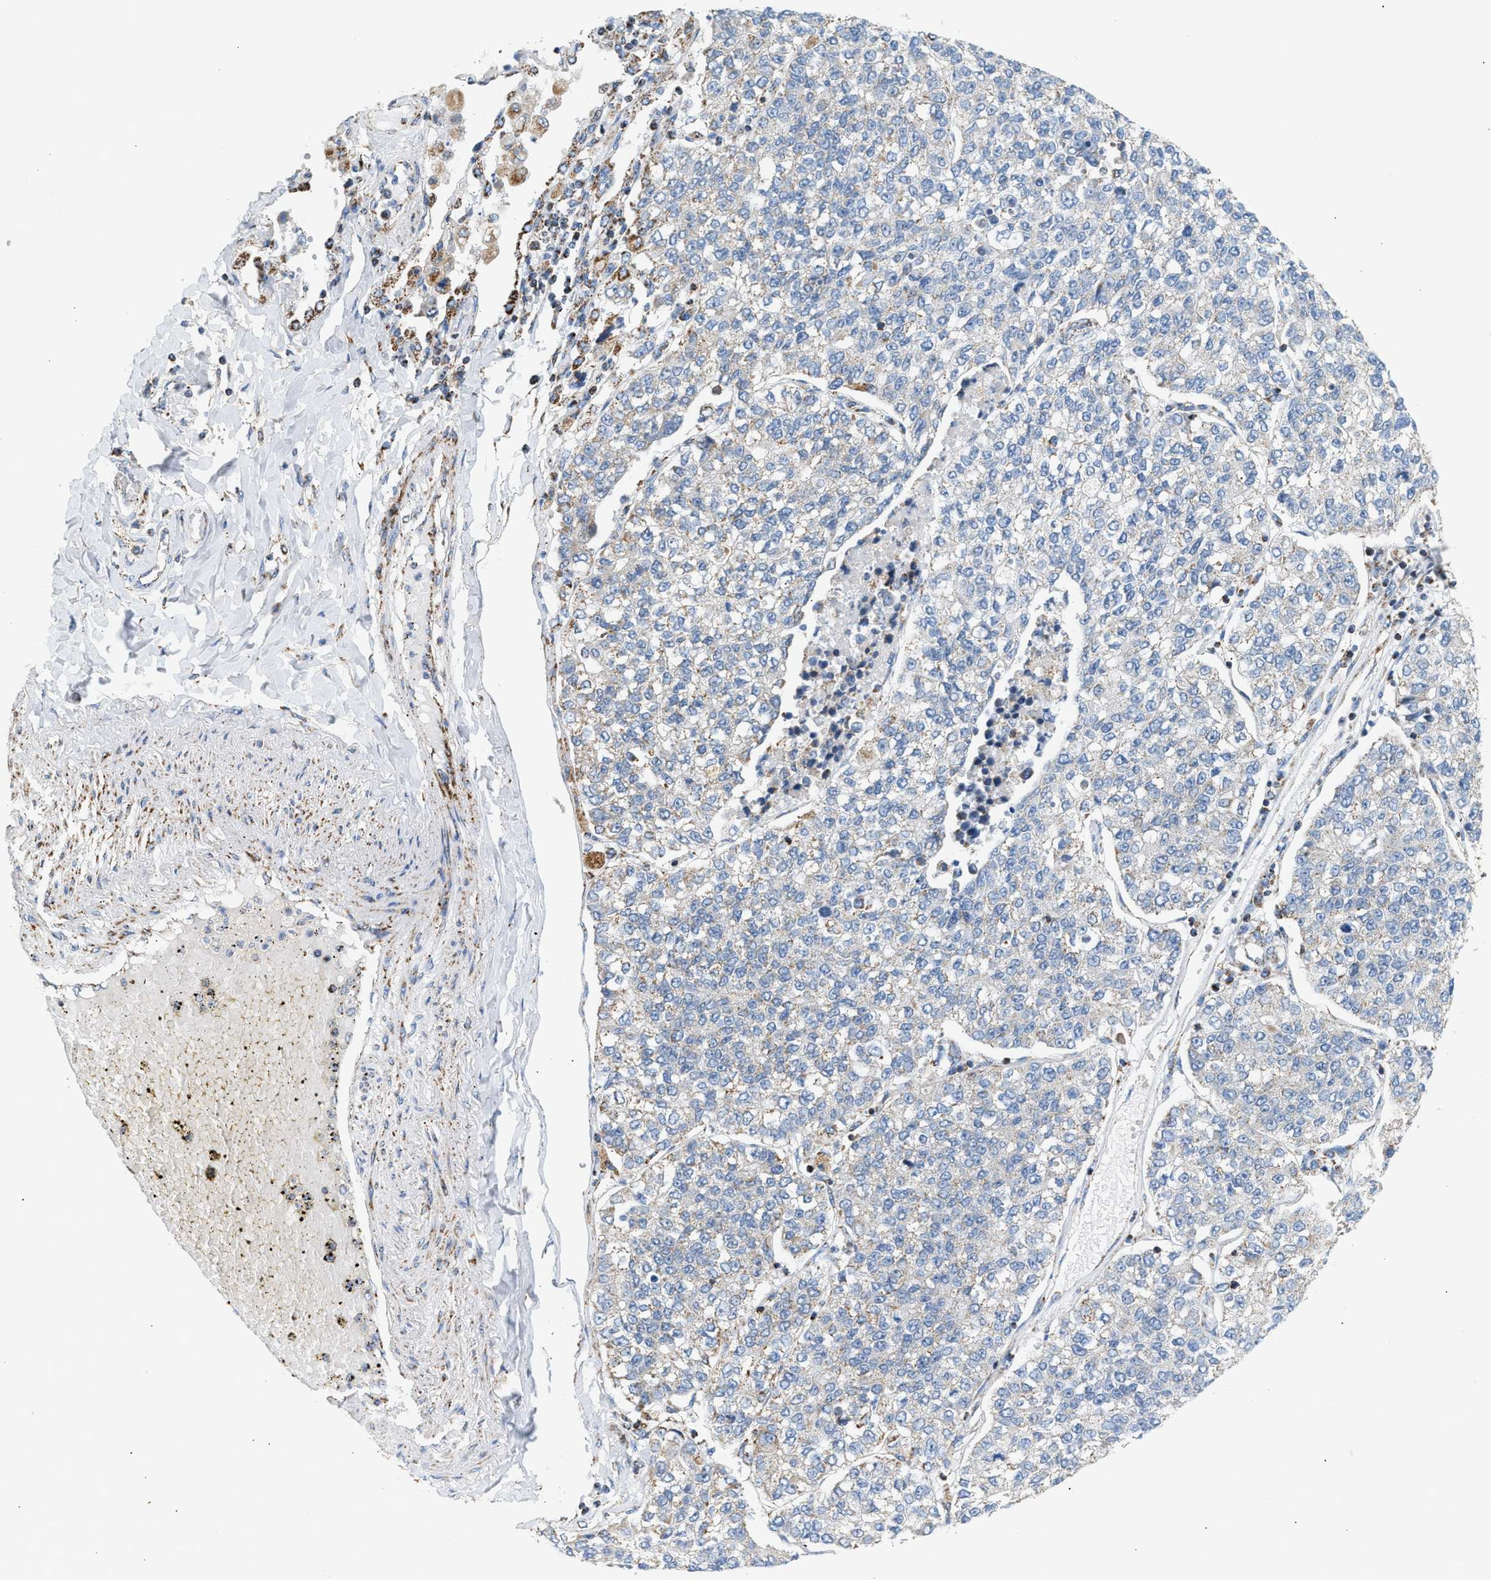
{"staining": {"intensity": "negative", "quantity": "none", "location": "none"}, "tissue": "lung cancer", "cell_type": "Tumor cells", "image_type": "cancer", "snomed": [{"axis": "morphology", "description": "Adenocarcinoma, NOS"}, {"axis": "topography", "description": "Lung"}], "caption": "Protein analysis of adenocarcinoma (lung) reveals no significant staining in tumor cells.", "gene": "OGDH", "patient": {"sex": "male", "age": 49}}